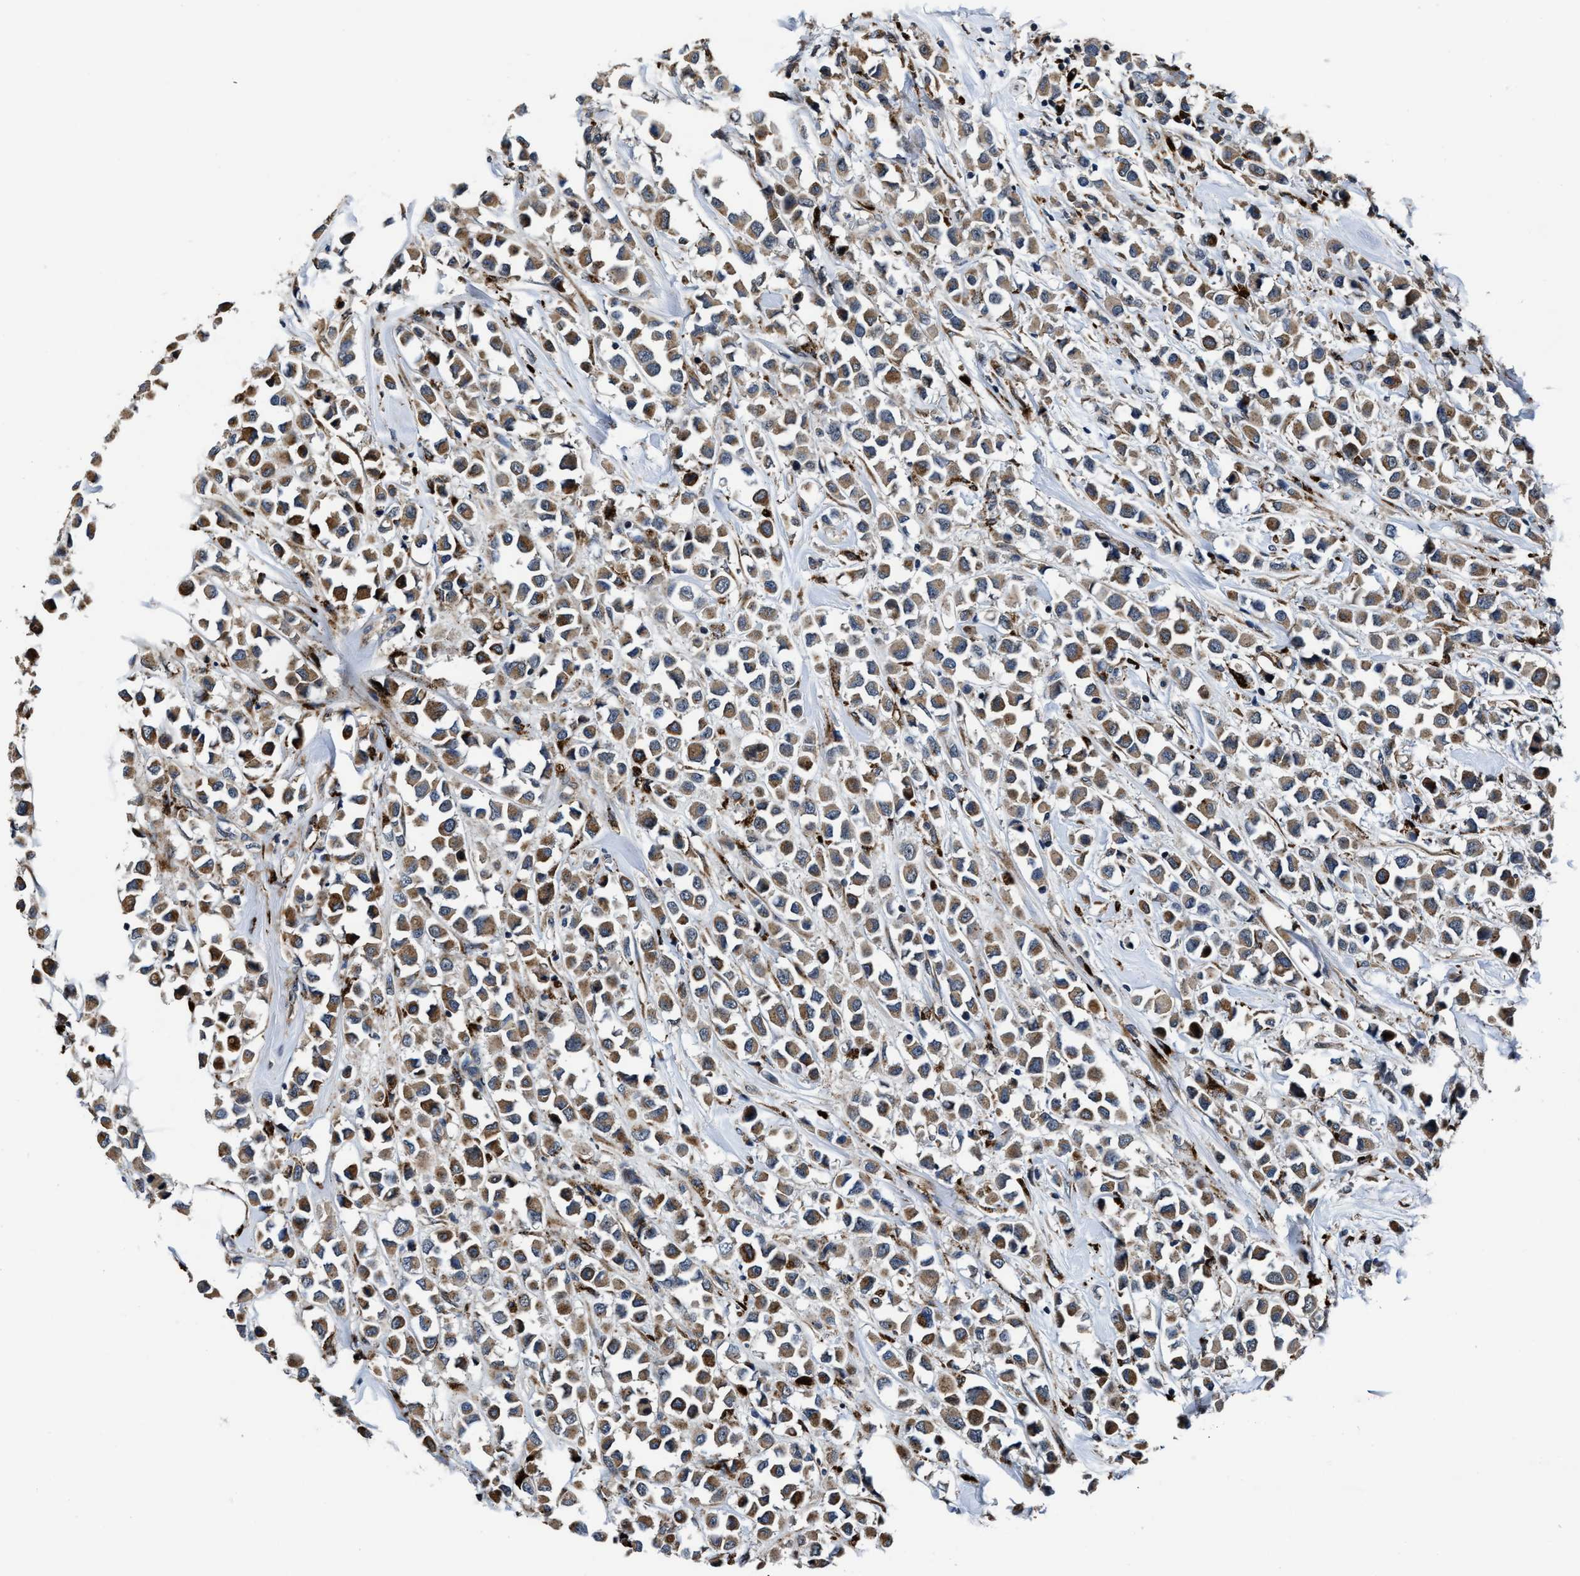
{"staining": {"intensity": "moderate", "quantity": ">75%", "location": "cytoplasmic/membranous"}, "tissue": "breast cancer", "cell_type": "Tumor cells", "image_type": "cancer", "snomed": [{"axis": "morphology", "description": "Duct carcinoma"}, {"axis": "topography", "description": "Breast"}], "caption": "Immunohistochemistry of breast infiltrating ductal carcinoma reveals medium levels of moderate cytoplasmic/membranous positivity in approximately >75% of tumor cells.", "gene": "C2orf66", "patient": {"sex": "female", "age": 61}}